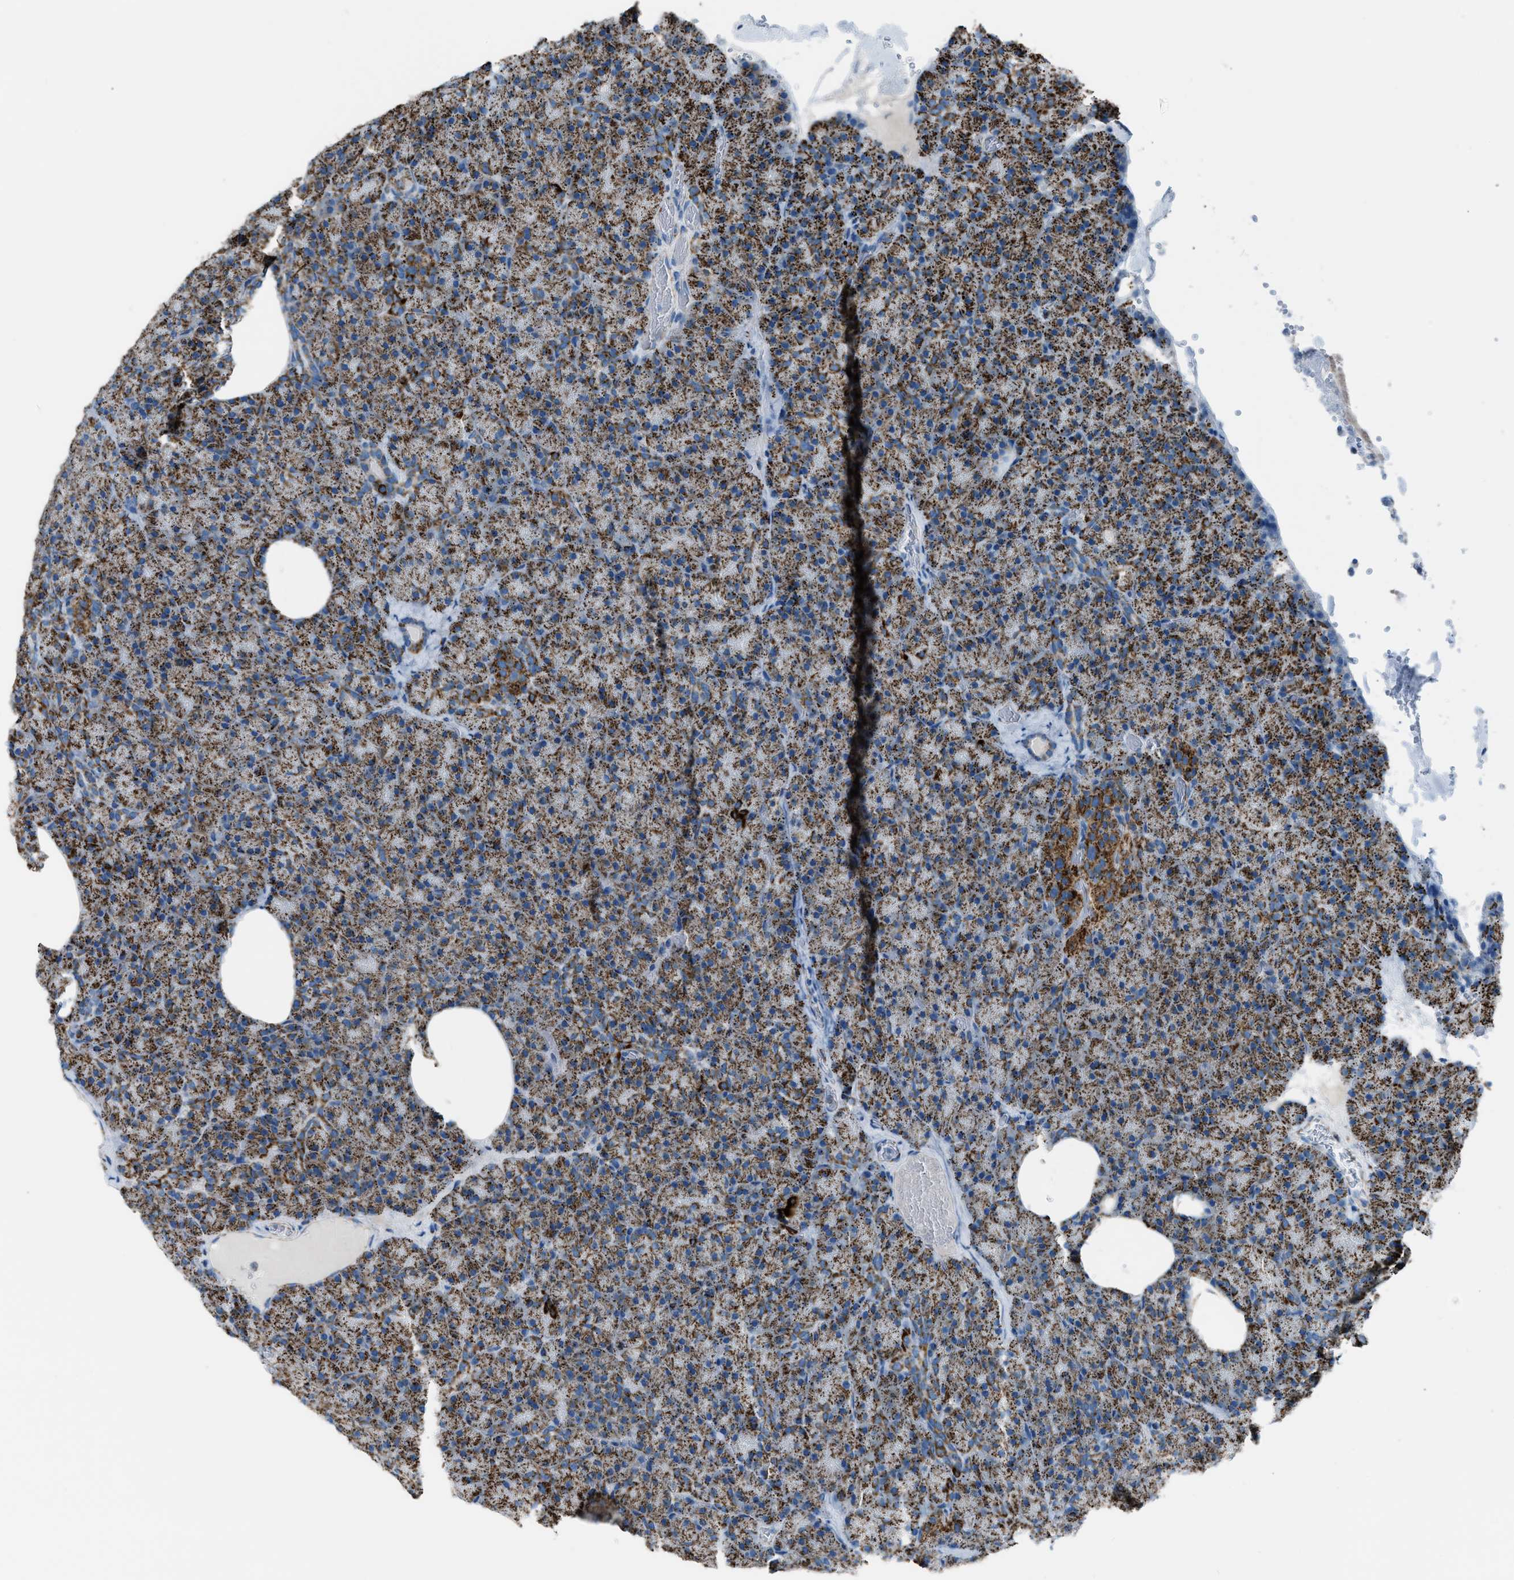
{"staining": {"intensity": "strong", "quantity": ">75%", "location": "cytoplasmic/membranous"}, "tissue": "pancreas", "cell_type": "Exocrine glandular cells", "image_type": "normal", "snomed": [{"axis": "morphology", "description": "Normal tissue, NOS"}, {"axis": "morphology", "description": "Carcinoid, malignant, NOS"}, {"axis": "topography", "description": "Pancreas"}], "caption": "An immunohistochemistry (IHC) micrograph of unremarkable tissue is shown. Protein staining in brown shows strong cytoplasmic/membranous positivity in pancreas within exocrine glandular cells.", "gene": "MDH2", "patient": {"sex": "female", "age": 35}}